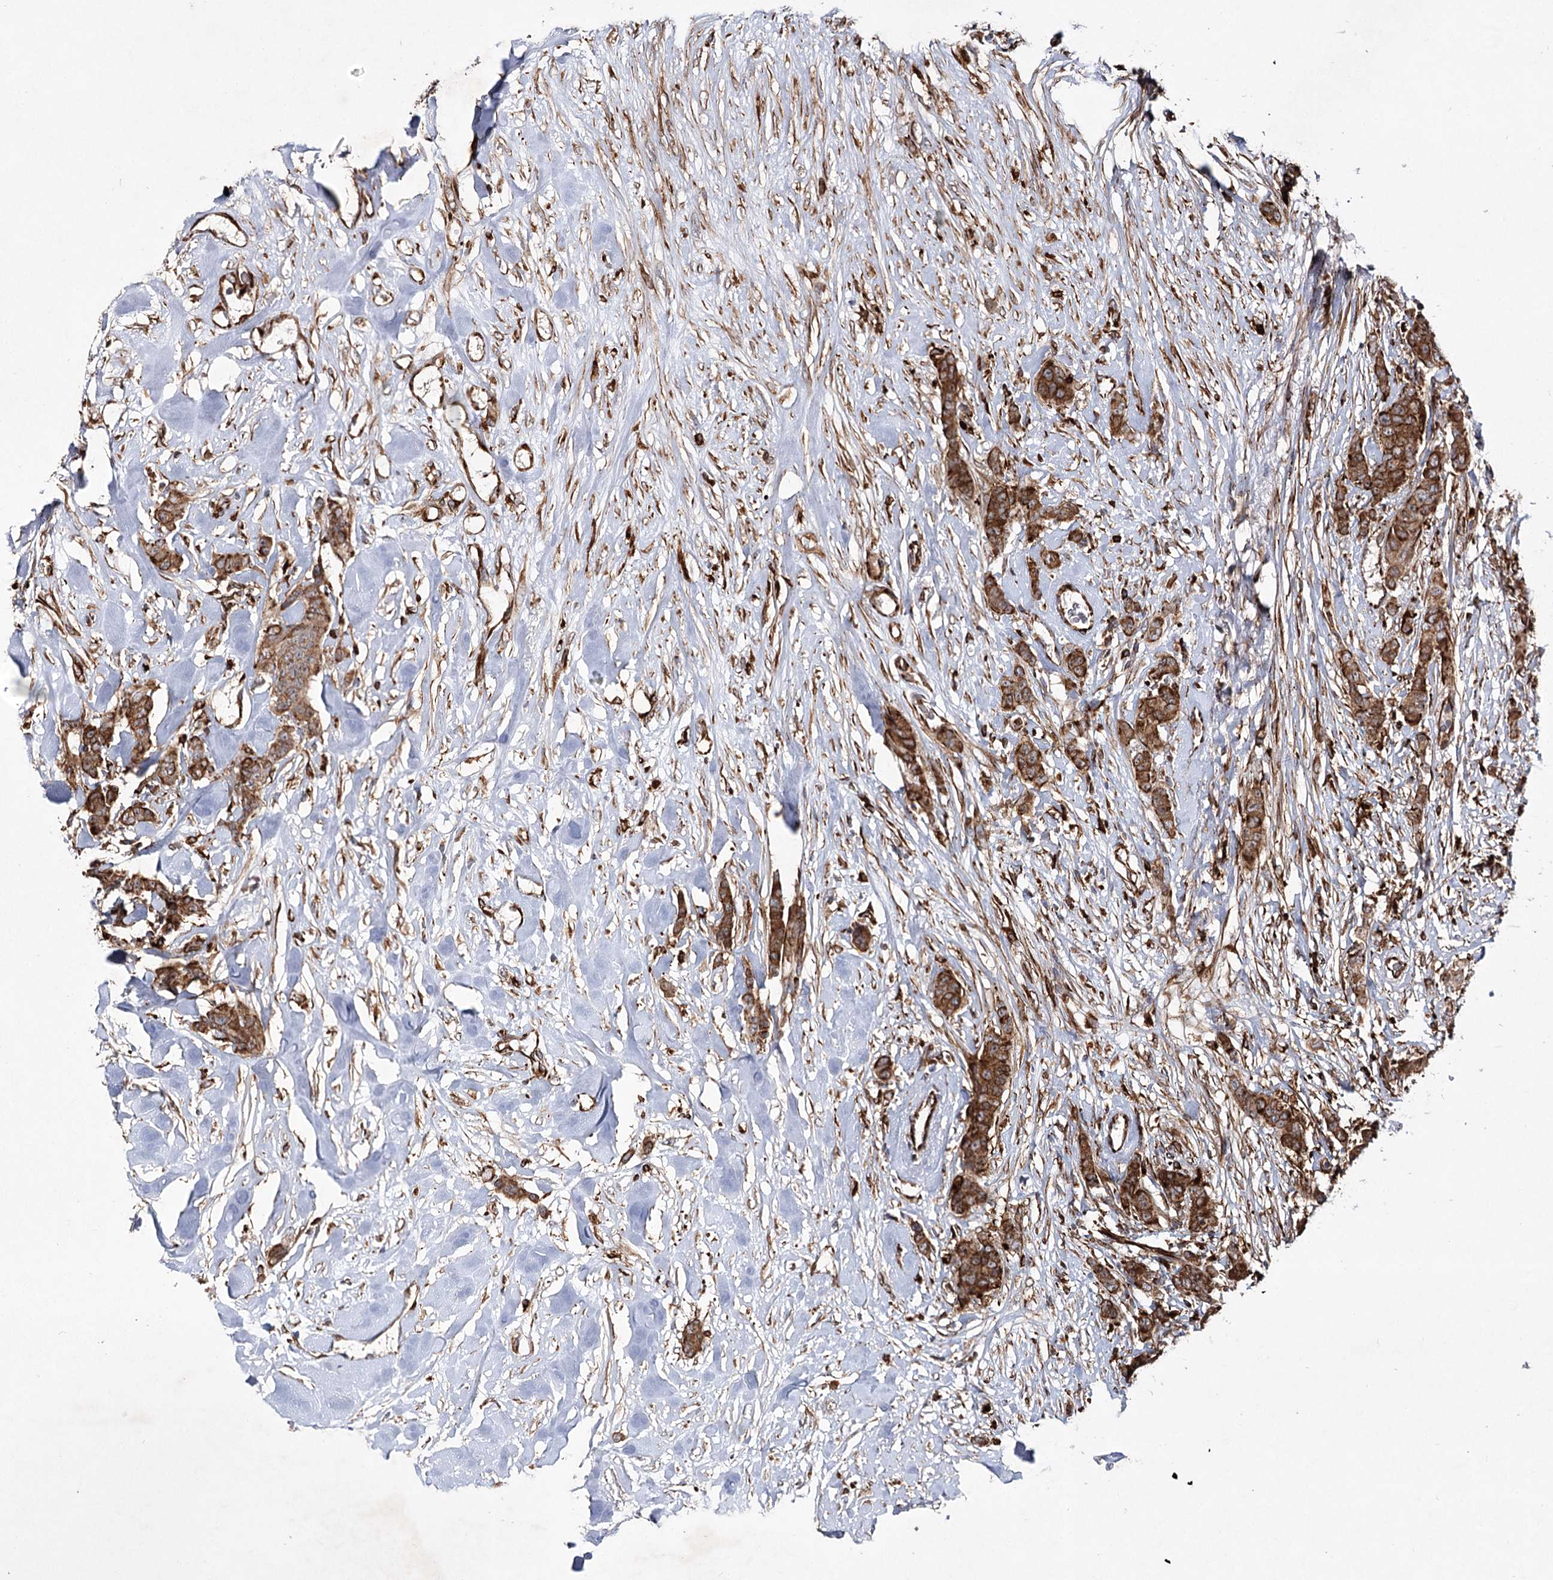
{"staining": {"intensity": "moderate", "quantity": ">75%", "location": "cytoplasmic/membranous"}, "tissue": "breast cancer", "cell_type": "Tumor cells", "image_type": "cancer", "snomed": [{"axis": "morphology", "description": "Duct carcinoma"}, {"axis": "topography", "description": "Breast"}], "caption": "There is medium levels of moderate cytoplasmic/membranous positivity in tumor cells of infiltrating ductal carcinoma (breast), as demonstrated by immunohistochemical staining (brown color).", "gene": "DPEP2", "patient": {"sex": "female", "age": 40}}